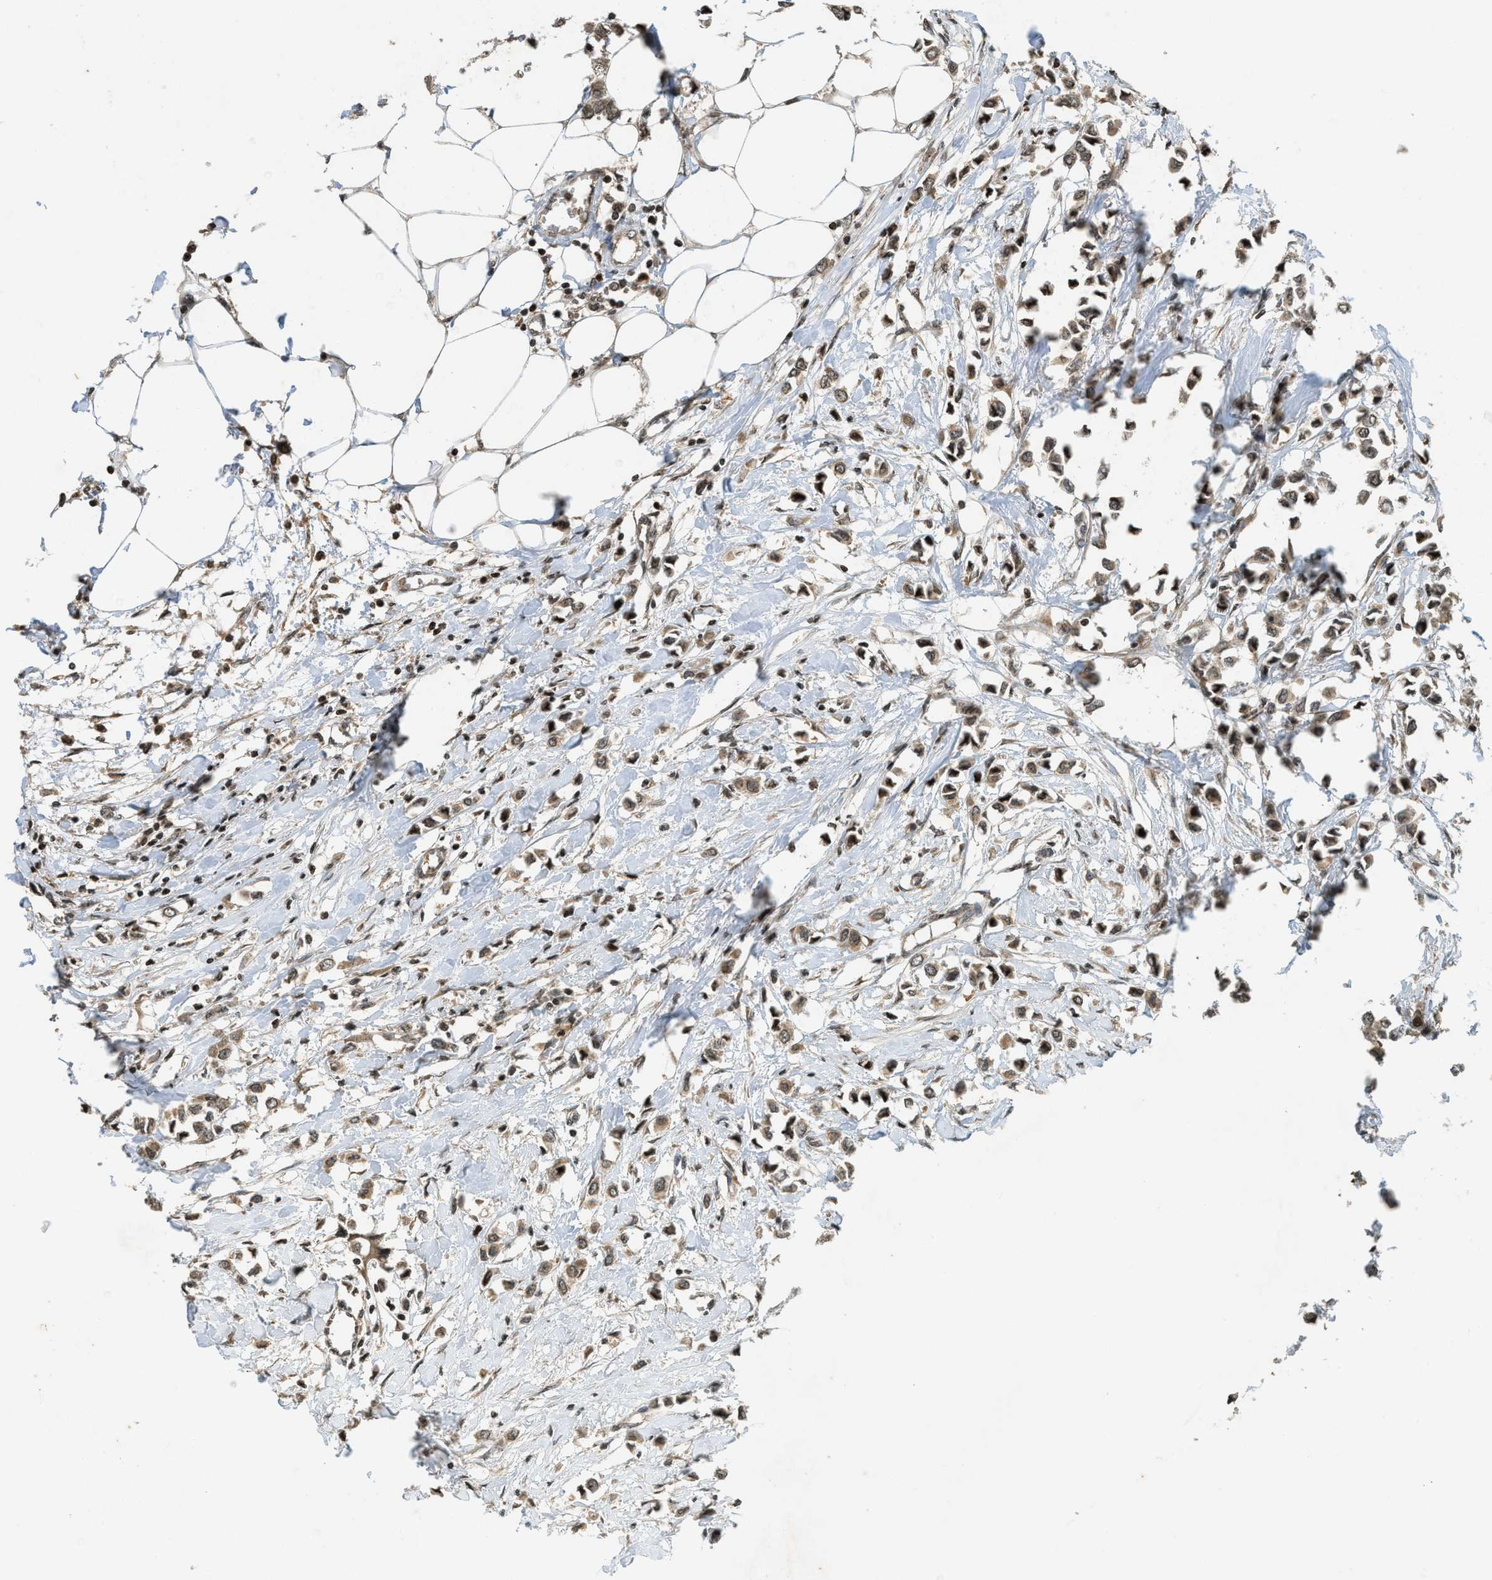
{"staining": {"intensity": "moderate", "quantity": ">75%", "location": "cytoplasmic/membranous,nuclear"}, "tissue": "breast cancer", "cell_type": "Tumor cells", "image_type": "cancer", "snomed": [{"axis": "morphology", "description": "Lobular carcinoma"}, {"axis": "topography", "description": "Breast"}], "caption": "Immunohistochemical staining of human breast lobular carcinoma demonstrates medium levels of moderate cytoplasmic/membranous and nuclear protein positivity in approximately >75% of tumor cells.", "gene": "SIAH1", "patient": {"sex": "female", "age": 51}}